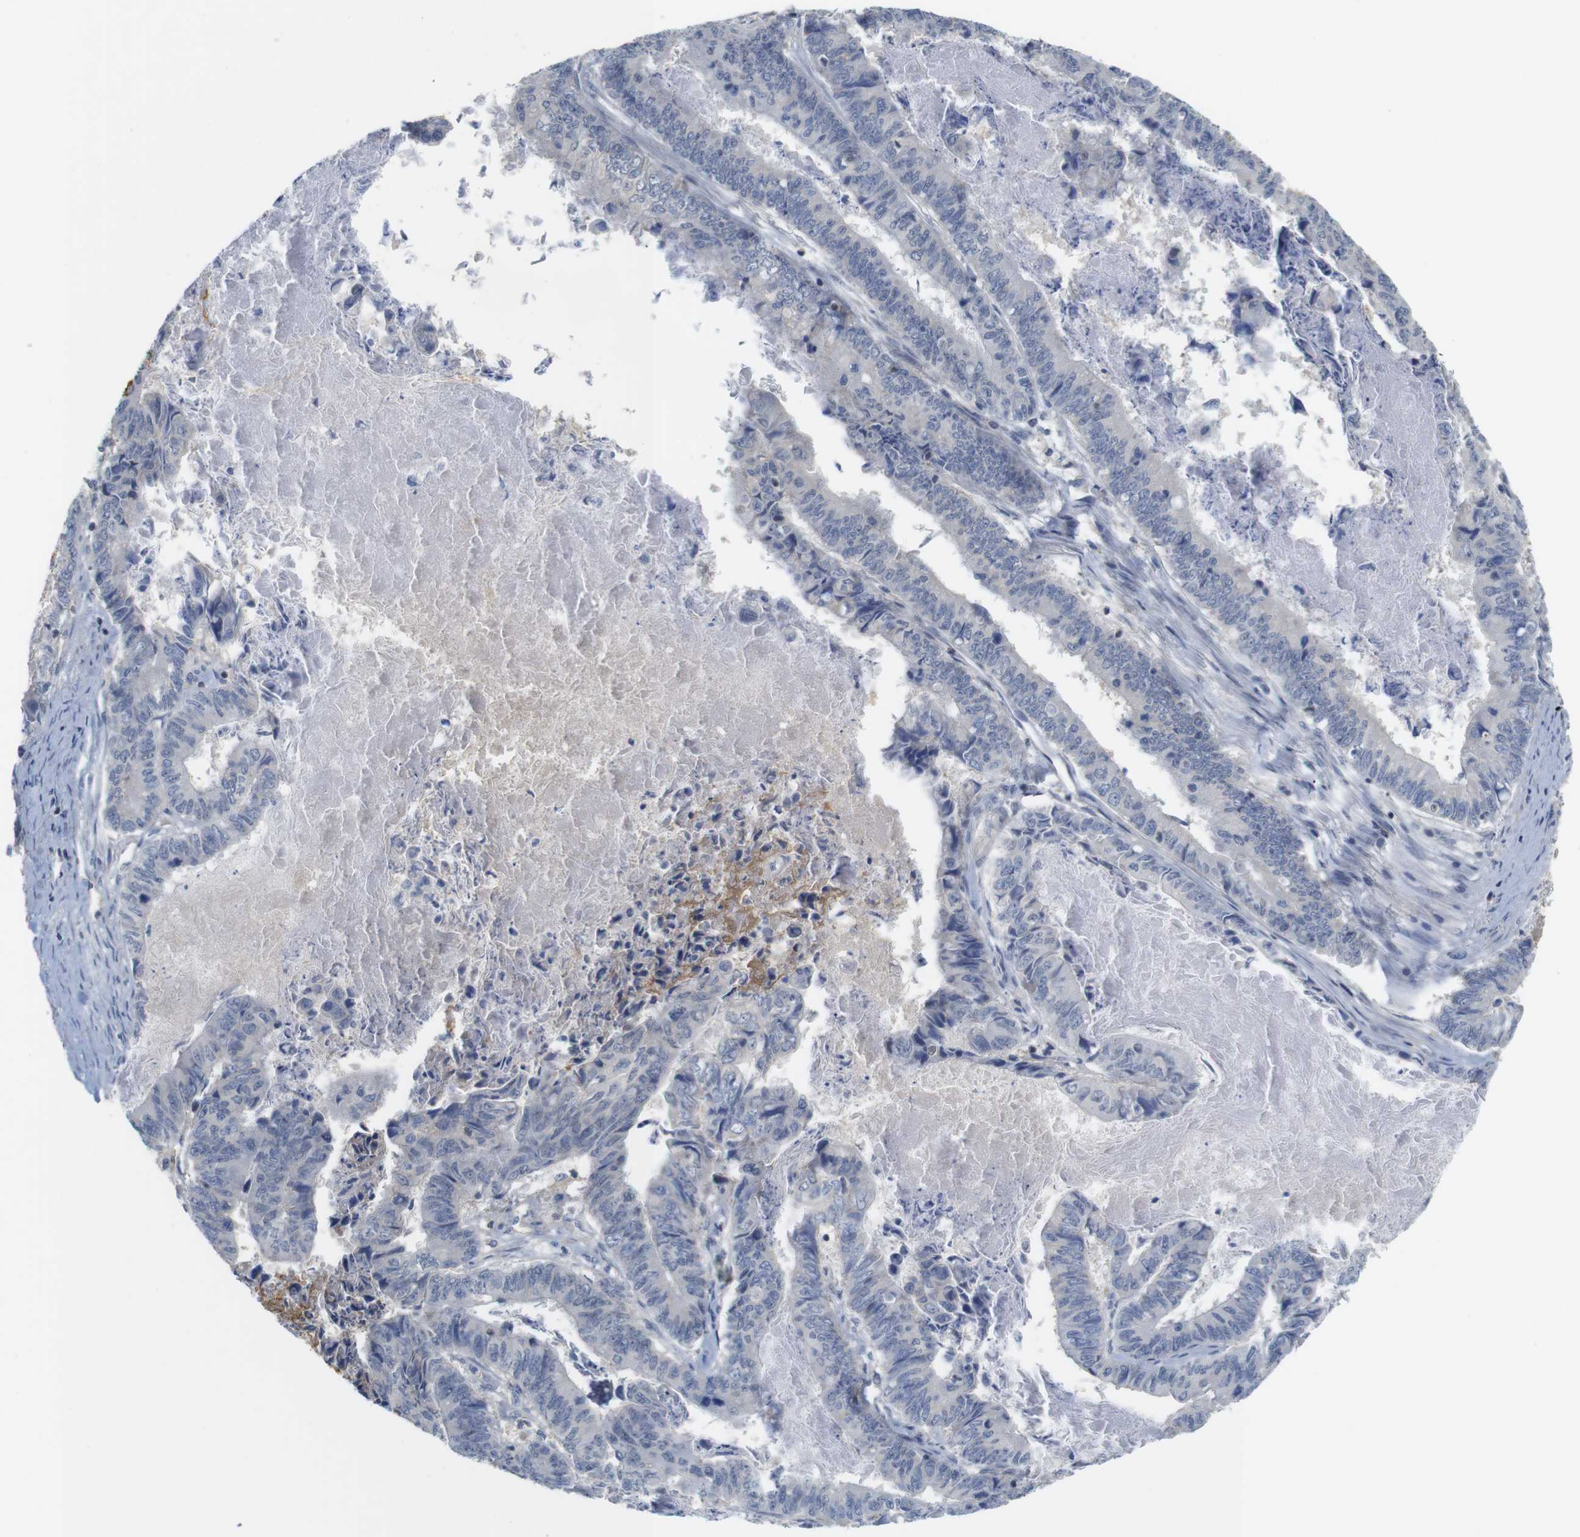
{"staining": {"intensity": "negative", "quantity": "none", "location": "none"}, "tissue": "stomach cancer", "cell_type": "Tumor cells", "image_type": "cancer", "snomed": [{"axis": "morphology", "description": "Adenocarcinoma, NOS"}, {"axis": "topography", "description": "Stomach, lower"}], "caption": "Stomach adenocarcinoma was stained to show a protein in brown. There is no significant expression in tumor cells. Brightfield microscopy of immunohistochemistry (IHC) stained with DAB (3,3'-diaminobenzidine) (brown) and hematoxylin (blue), captured at high magnification.", "gene": "OTOF", "patient": {"sex": "male", "age": 77}}